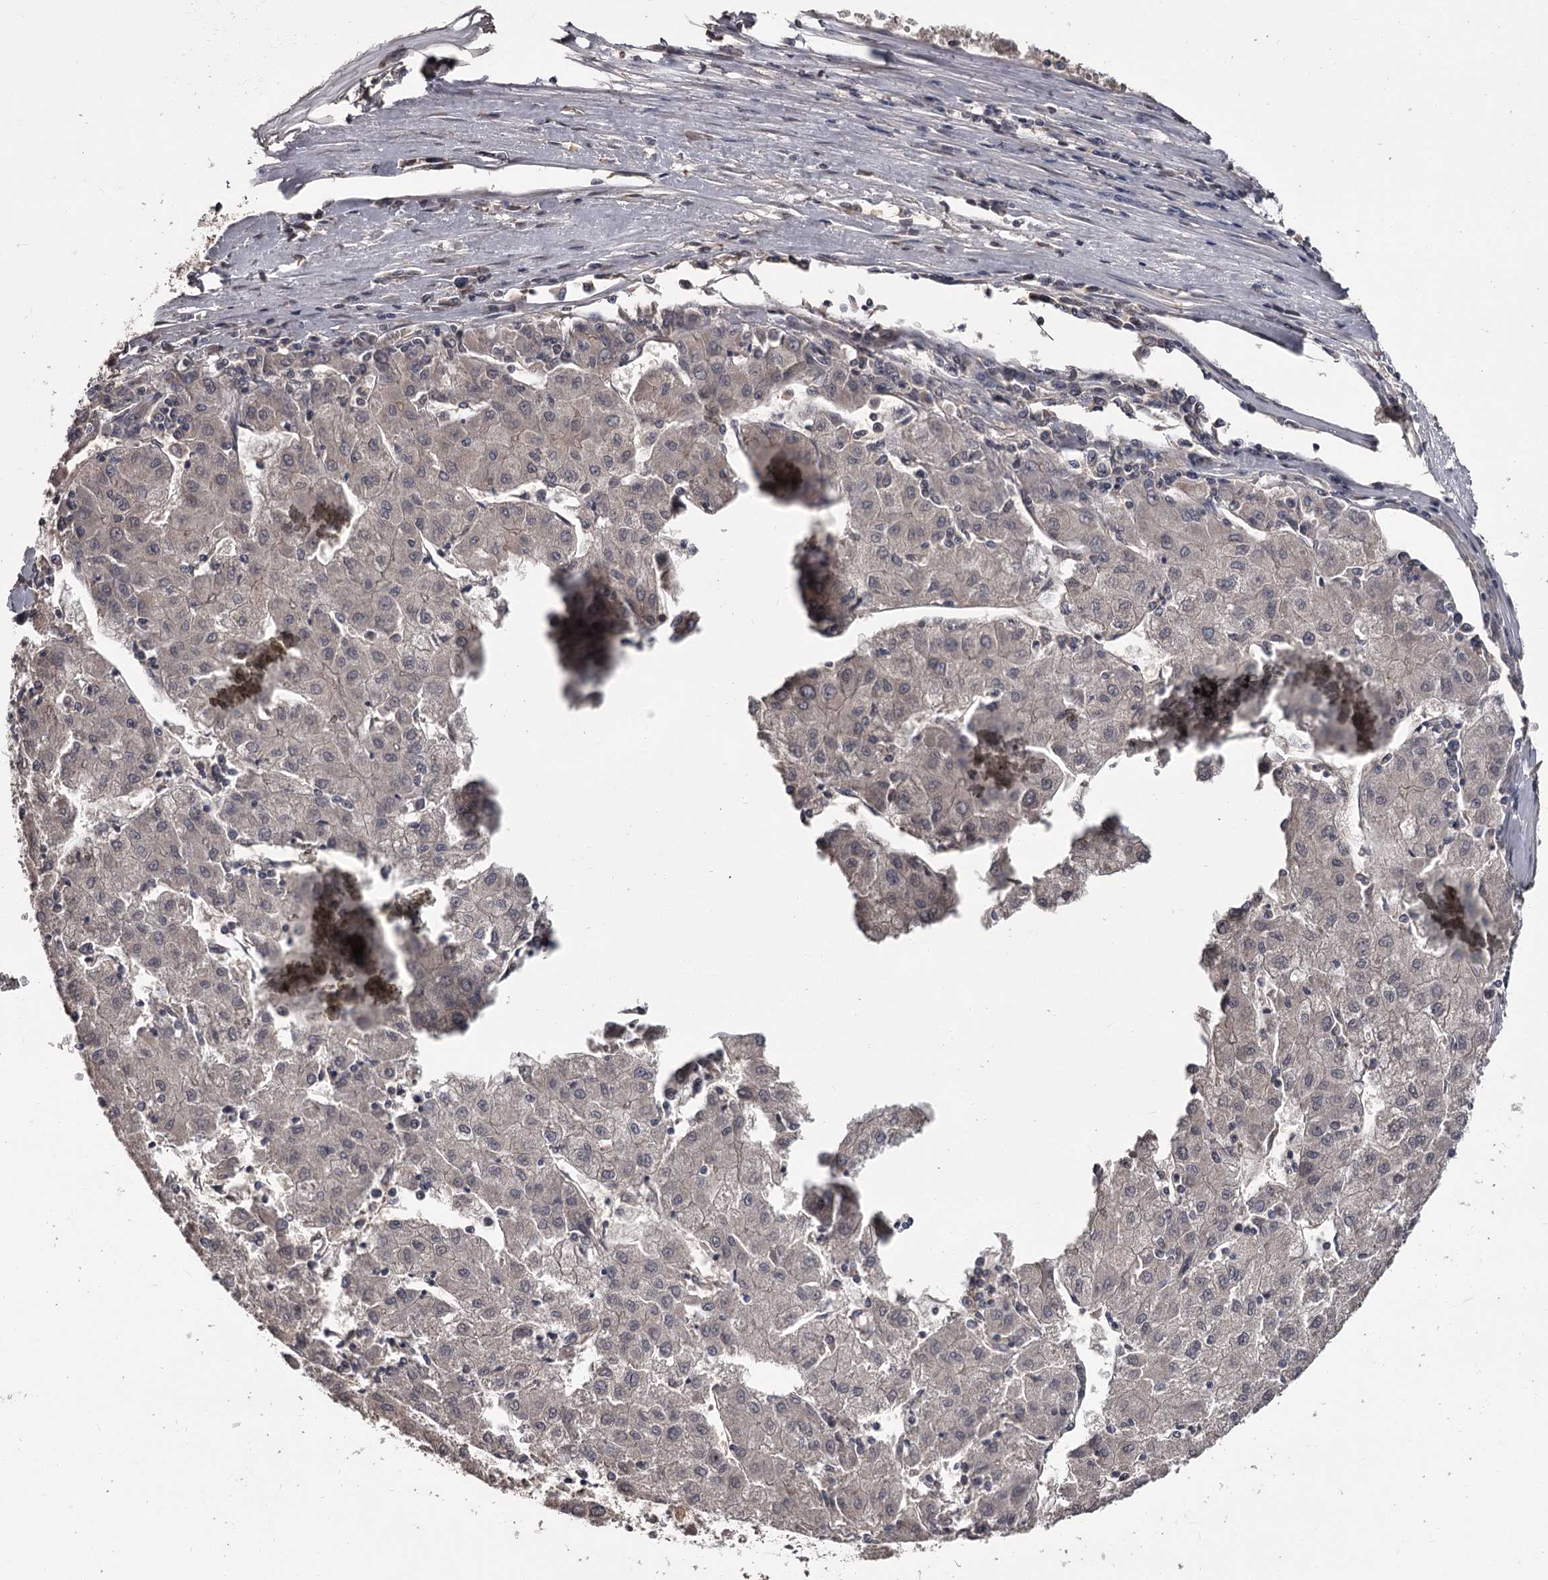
{"staining": {"intensity": "negative", "quantity": "none", "location": "none"}, "tissue": "liver cancer", "cell_type": "Tumor cells", "image_type": "cancer", "snomed": [{"axis": "morphology", "description": "Carcinoma, Hepatocellular, NOS"}, {"axis": "topography", "description": "Liver"}], "caption": "The immunohistochemistry (IHC) histopathology image has no significant positivity in tumor cells of liver cancer tissue. (Stains: DAB (3,3'-diaminobenzidine) immunohistochemistry (IHC) with hematoxylin counter stain, Microscopy: brightfield microscopy at high magnification).", "gene": "PRPF40B", "patient": {"sex": "male", "age": 72}}